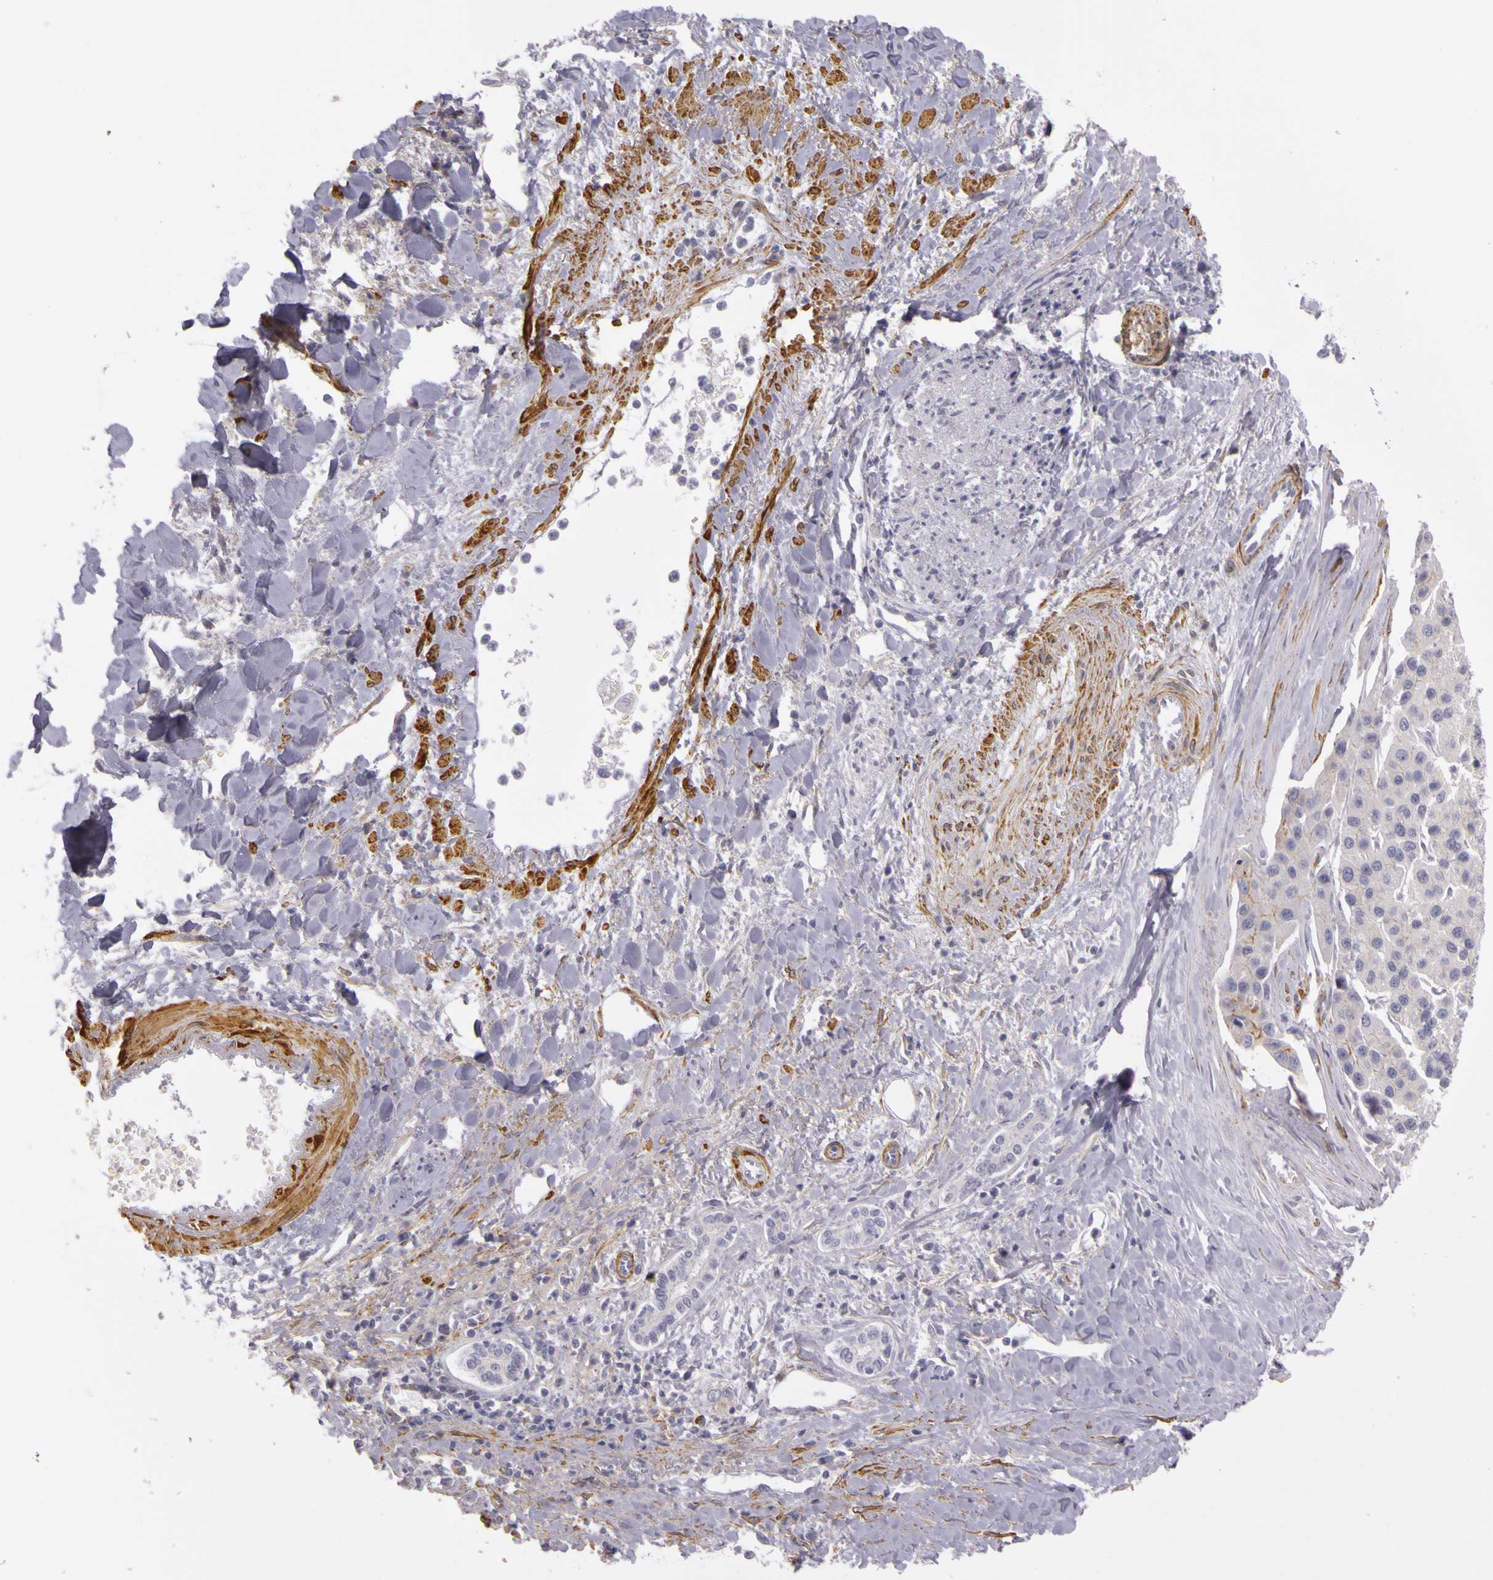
{"staining": {"intensity": "weak", "quantity": "25%-75%", "location": "cytoplasmic/membranous"}, "tissue": "liver cancer", "cell_type": "Tumor cells", "image_type": "cancer", "snomed": [{"axis": "morphology", "description": "Carcinoma, Hepatocellular, NOS"}, {"axis": "topography", "description": "Liver"}], "caption": "Immunohistochemical staining of liver cancer demonstrates low levels of weak cytoplasmic/membranous expression in about 25%-75% of tumor cells. The protein of interest is shown in brown color, while the nuclei are stained blue.", "gene": "CNTN2", "patient": {"sex": "female", "age": 85}}